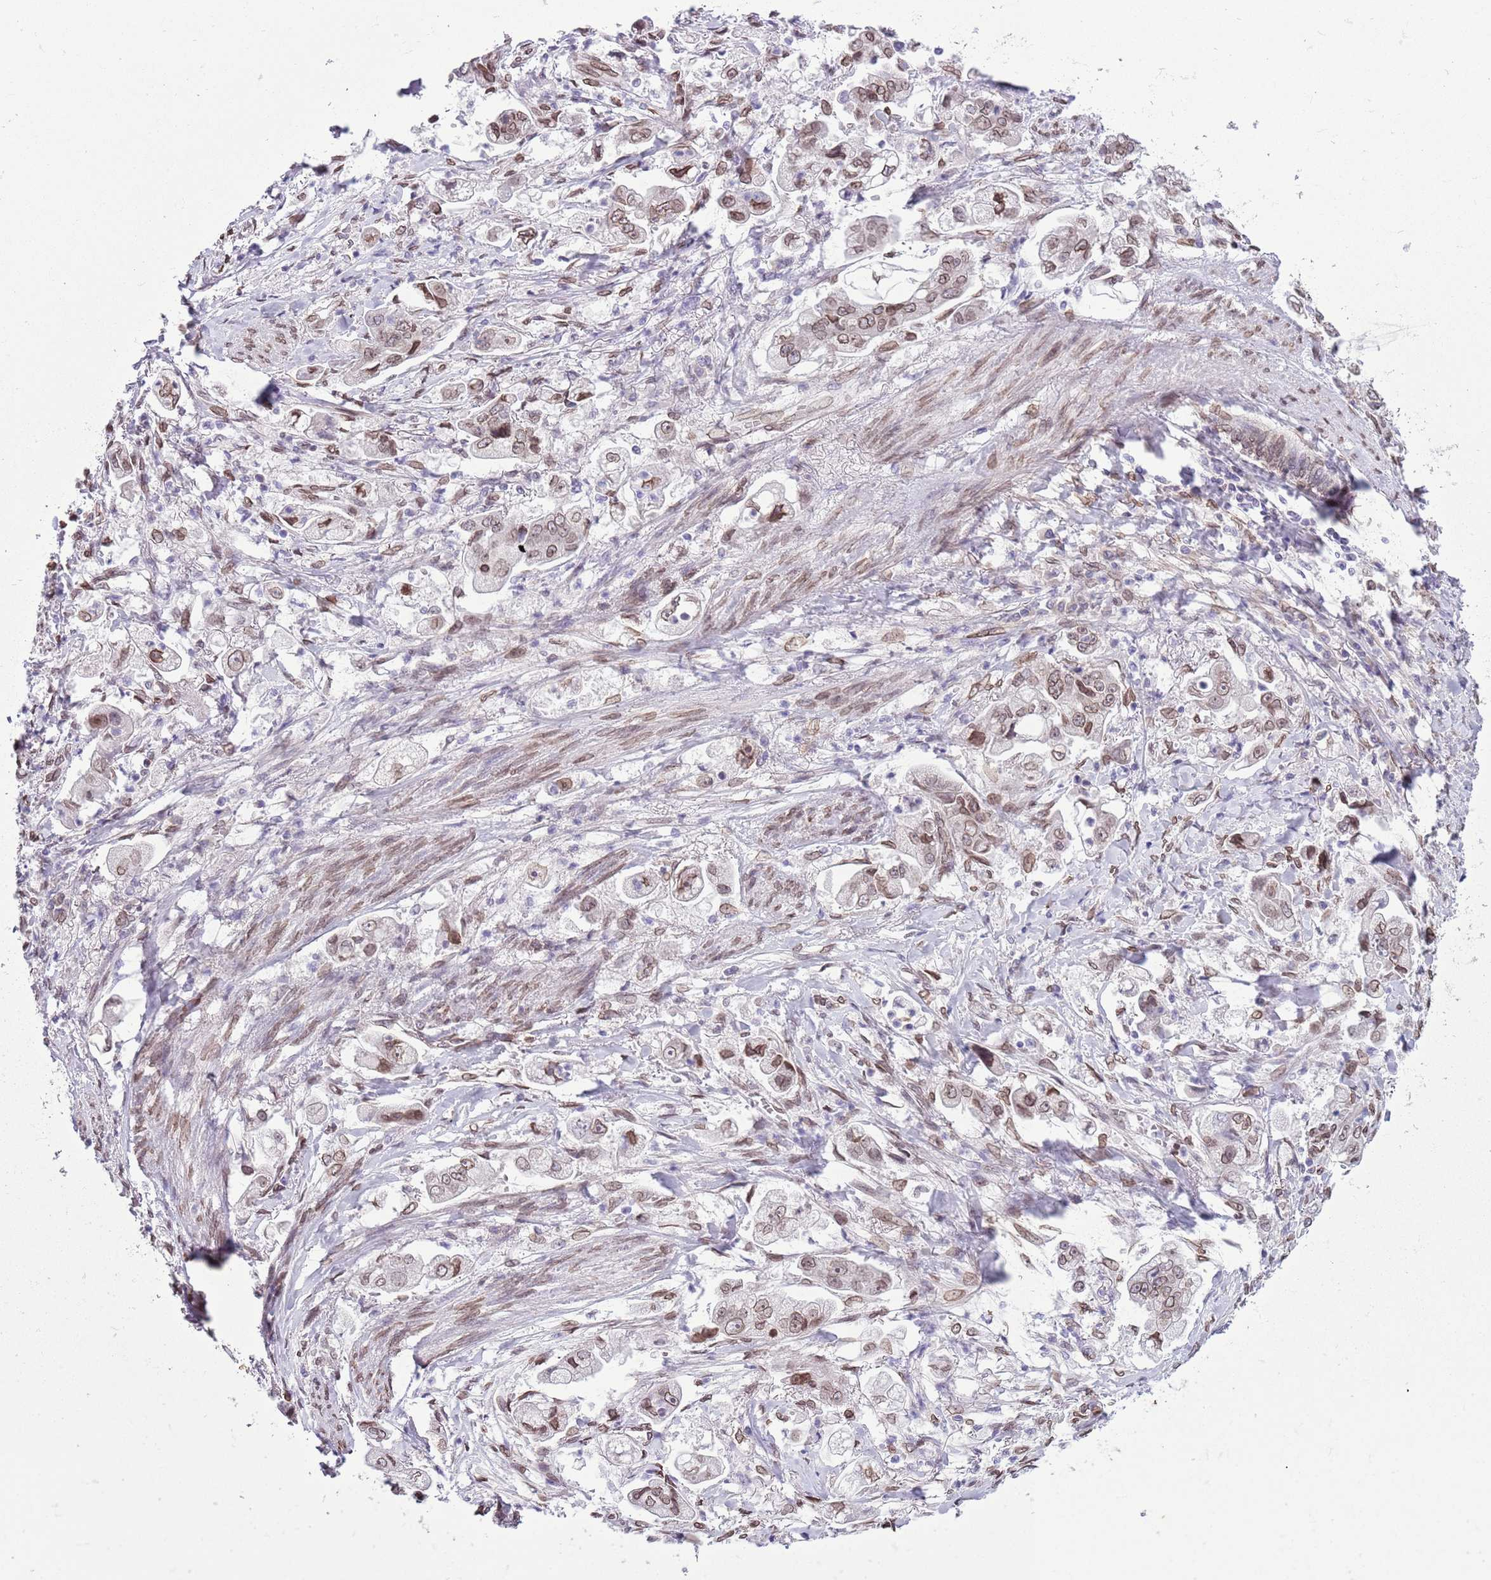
{"staining": {"intensity": "moderate", "quantity": "25%-75%", "location": "cytoplasmic/membranous,nuclear"}, "tissue": "stomach cancer", "cell_type": "Tumor cells", "image_type": "cancer", "snomed": [{"axis": "morphology", "description": "Adenocarcinoma, NOS"}, {"axis": "topography", "description": "Stomach"}], "caption": "Human stomach adenocarcinoma stained with a protein marker reveals moderate staining in tumor cells.", "gene": "ZGLP1", "patient": {"sex": "male", "age": 62}}